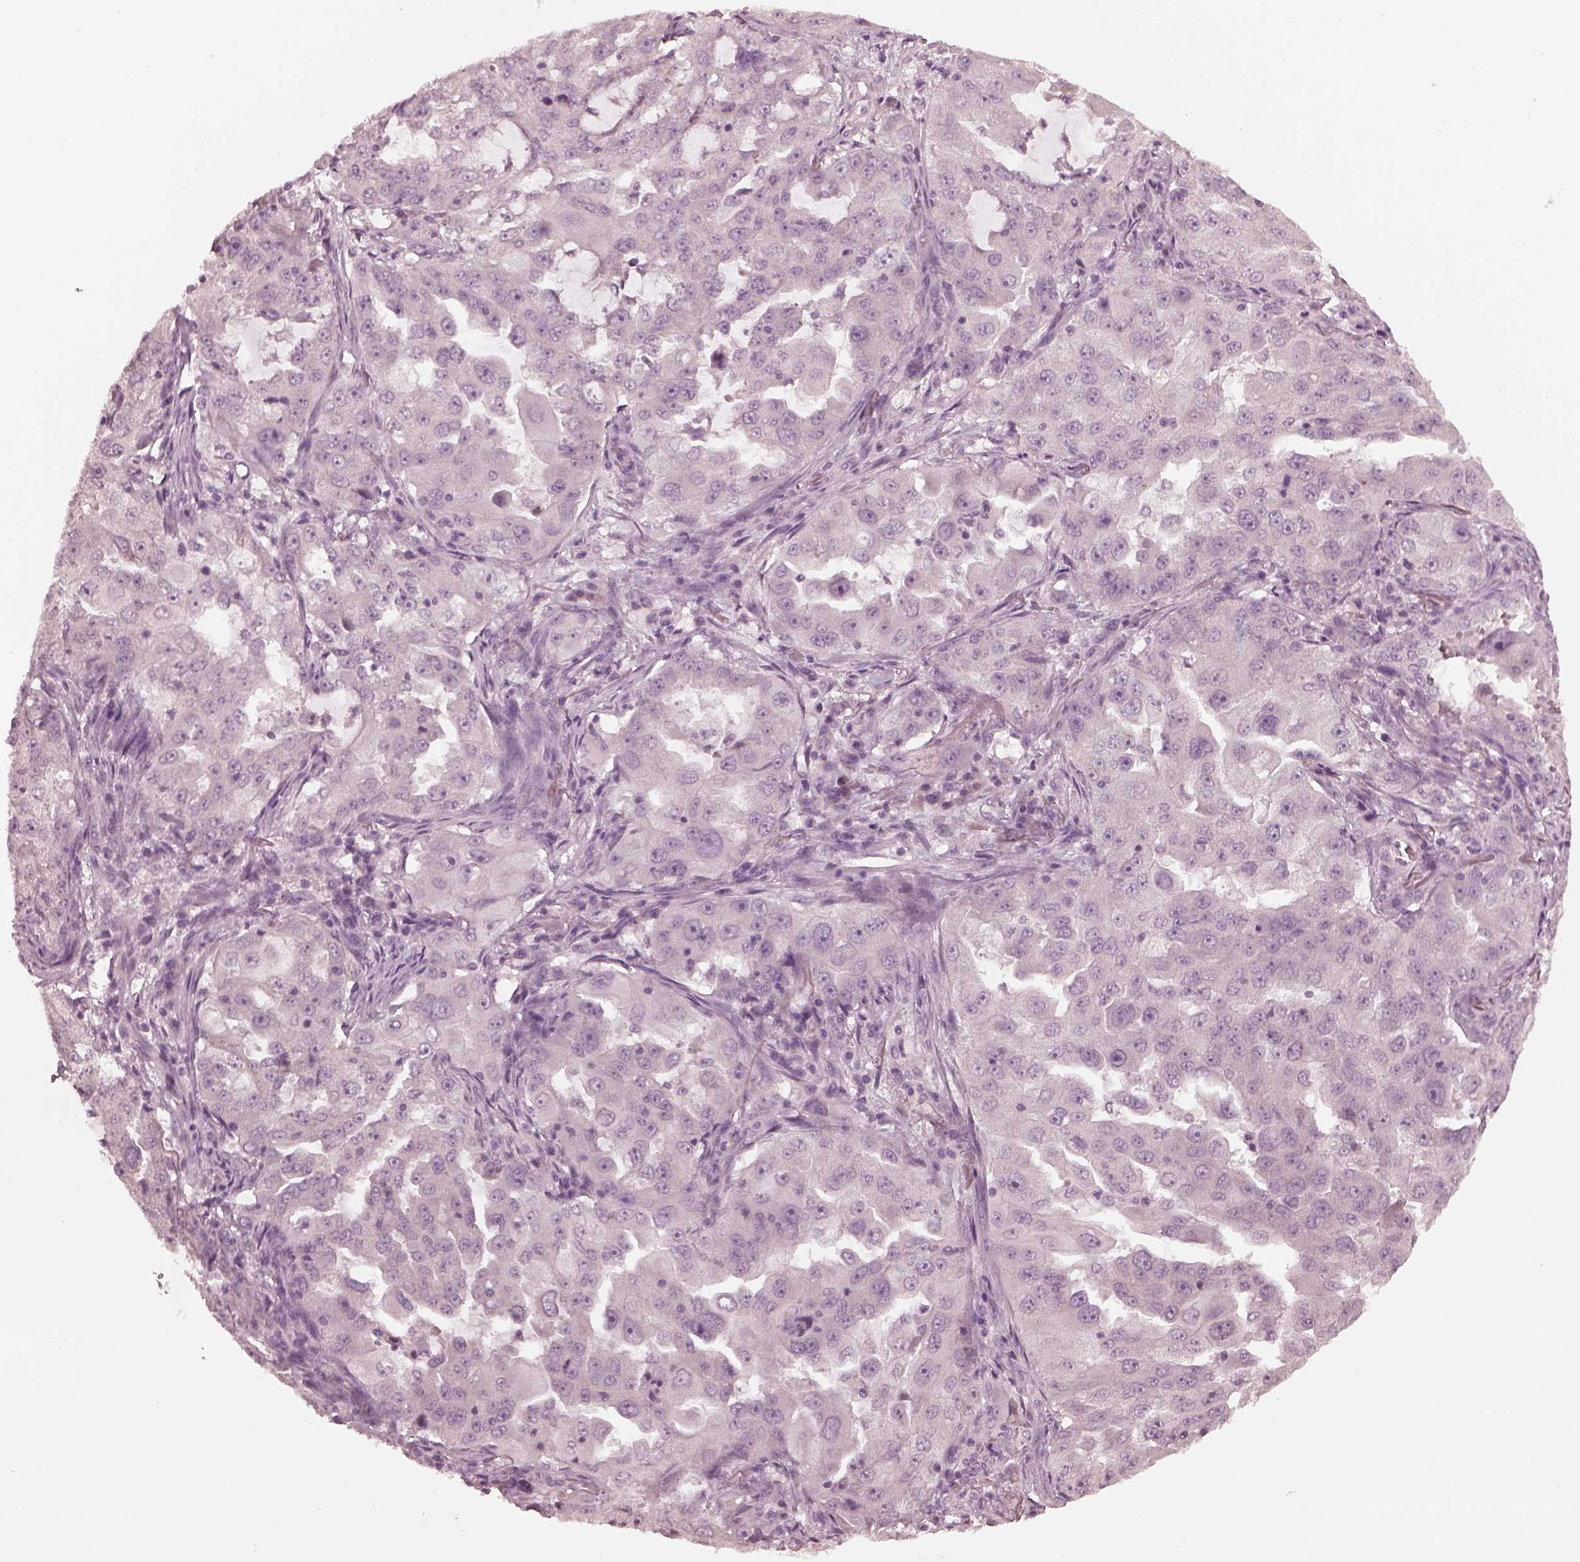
{"staining": {"intensity": "negative", "quantity": "none", "location": "none"}, "tissue": "lung cancer", "cell_type": "Tumor cells", "image_type": "cancer", "snomed": [{"axis": "morphology", "description": "Adenocarcinoma, NOS"}, {"axis": "topography", "description": "Lung"}], "caption": "DAB immunohistochemical staining of human lung cancer (adenocarcinoma) demonstrates no significant expression in tumor cells.", "gene": "RGS7", "patient": {"sex": "female", "age": 61}}